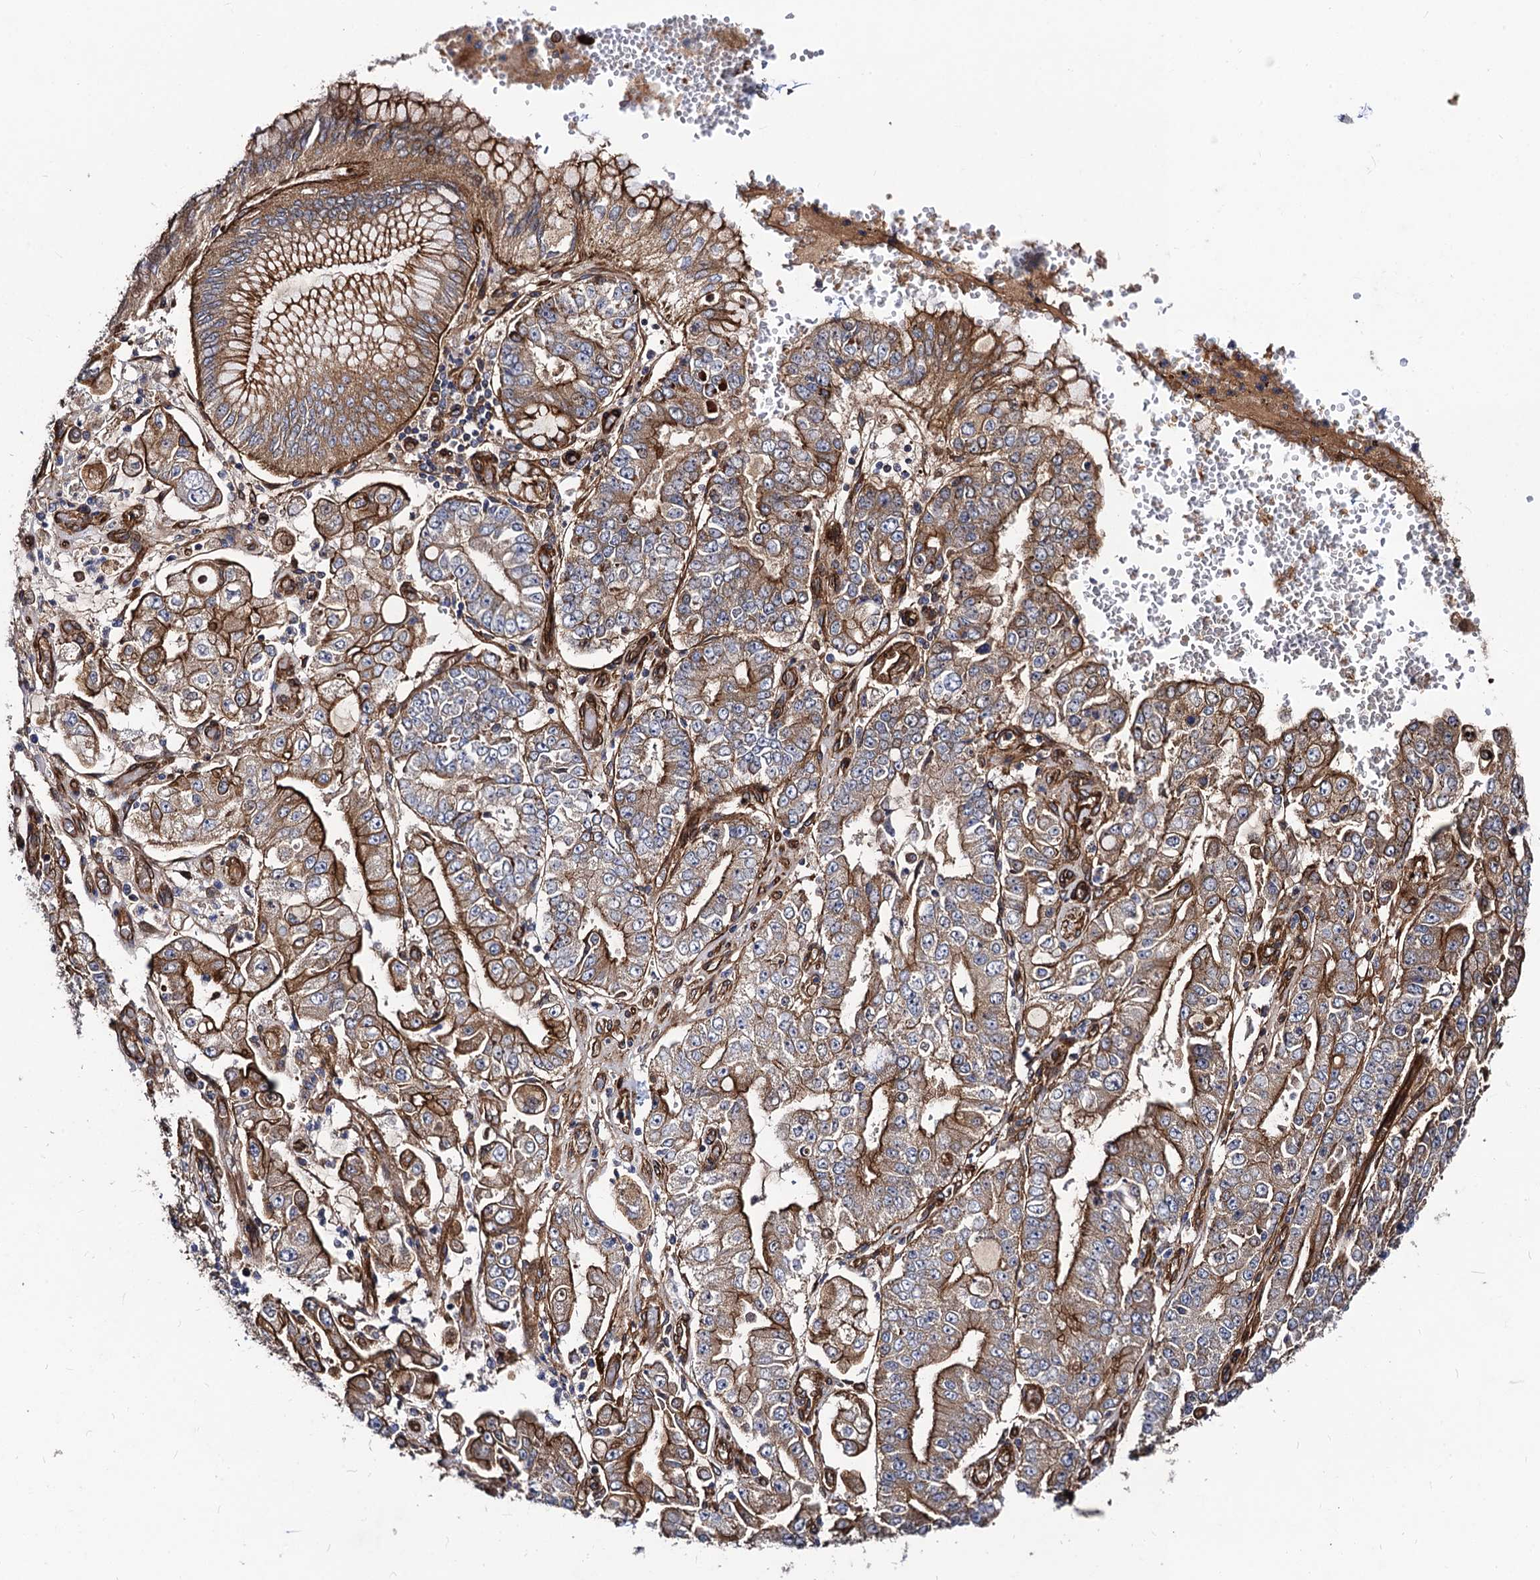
{"staining": {"intensity": "moderate", "quantity": ">75%", "location": "cytoplasmic/membranous"}, "tissue": "stomach cancer", "cell_type": "Tumor cells", "image_type": "cancer", "snomed": [{"axis": "morphology", "description": "Adenocarcinoma, NOS"}, {"axis": "topography", "description": "Stomach"}], "caption": "High-magnification brightfield microscopy of stomach cancer stained with DAB (brown) and counterstained with hematoxylin (blue). tumor cells exhibit moderate cytoplasmic/membranous expression is identified in approximately>75% of cells. (DAB (3,3'-diaminobenzidine) IHC, brown staining for protein, blue staining for nuclei).", "gene": "CIP2A", "patient": {"sex": "male", "age": 76}}